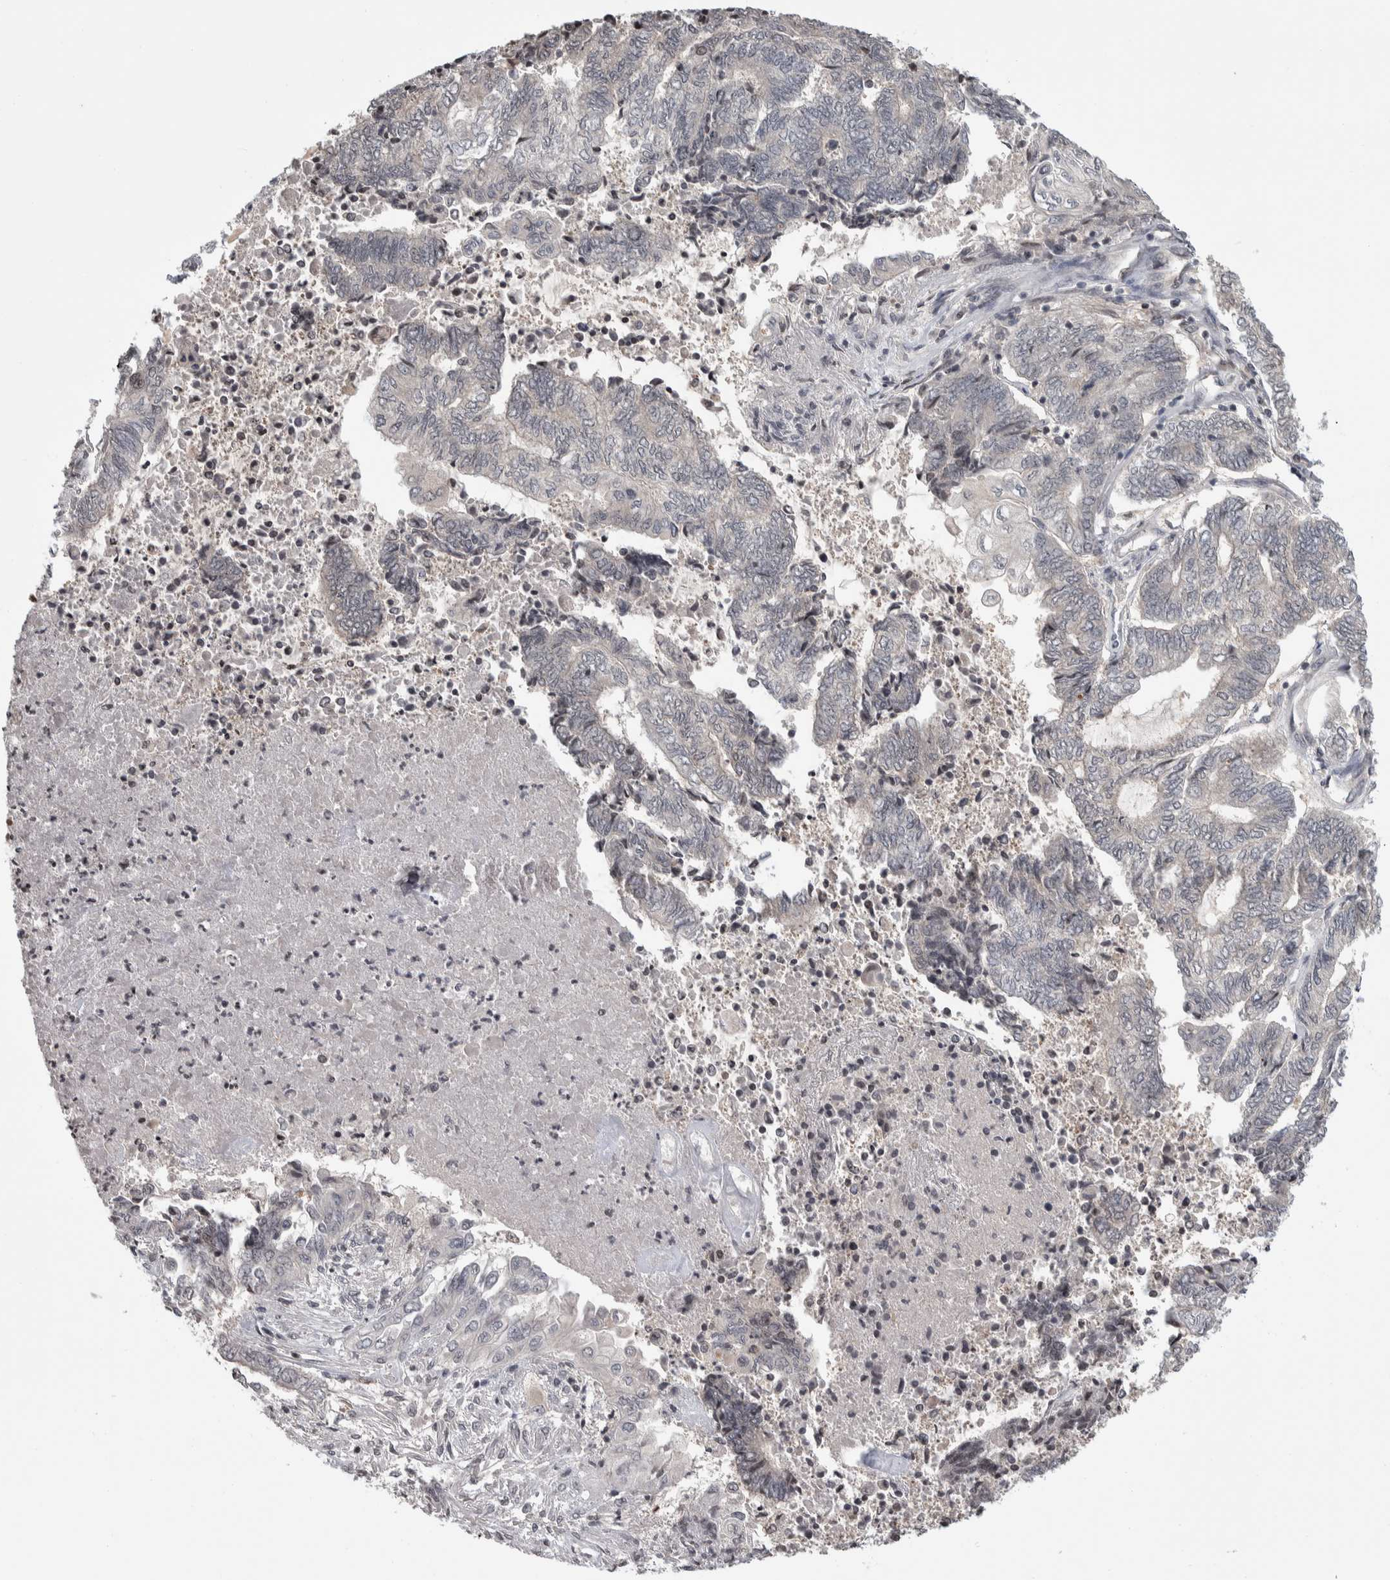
{"staining": {"intensity": "negative", "quantity": "none", "location": "none"}, "tissue": "endometrial cancer", "cell_type": "Tumor cells", "image_type": "cancer", "snomed": [{"axis": "morphology", "description": "Adenocarcinoma, NOS"}, {"axis": "topography", "description": "Uterus"}, {"axis": "topography", "description": "Endometrium"}], "caption": "There is no significant positivity in tumor cells of endometrial cancer (adenocarcinoma).", "gene": "ZSCAN21", "patient": {"sex": "female", "age": 70}}